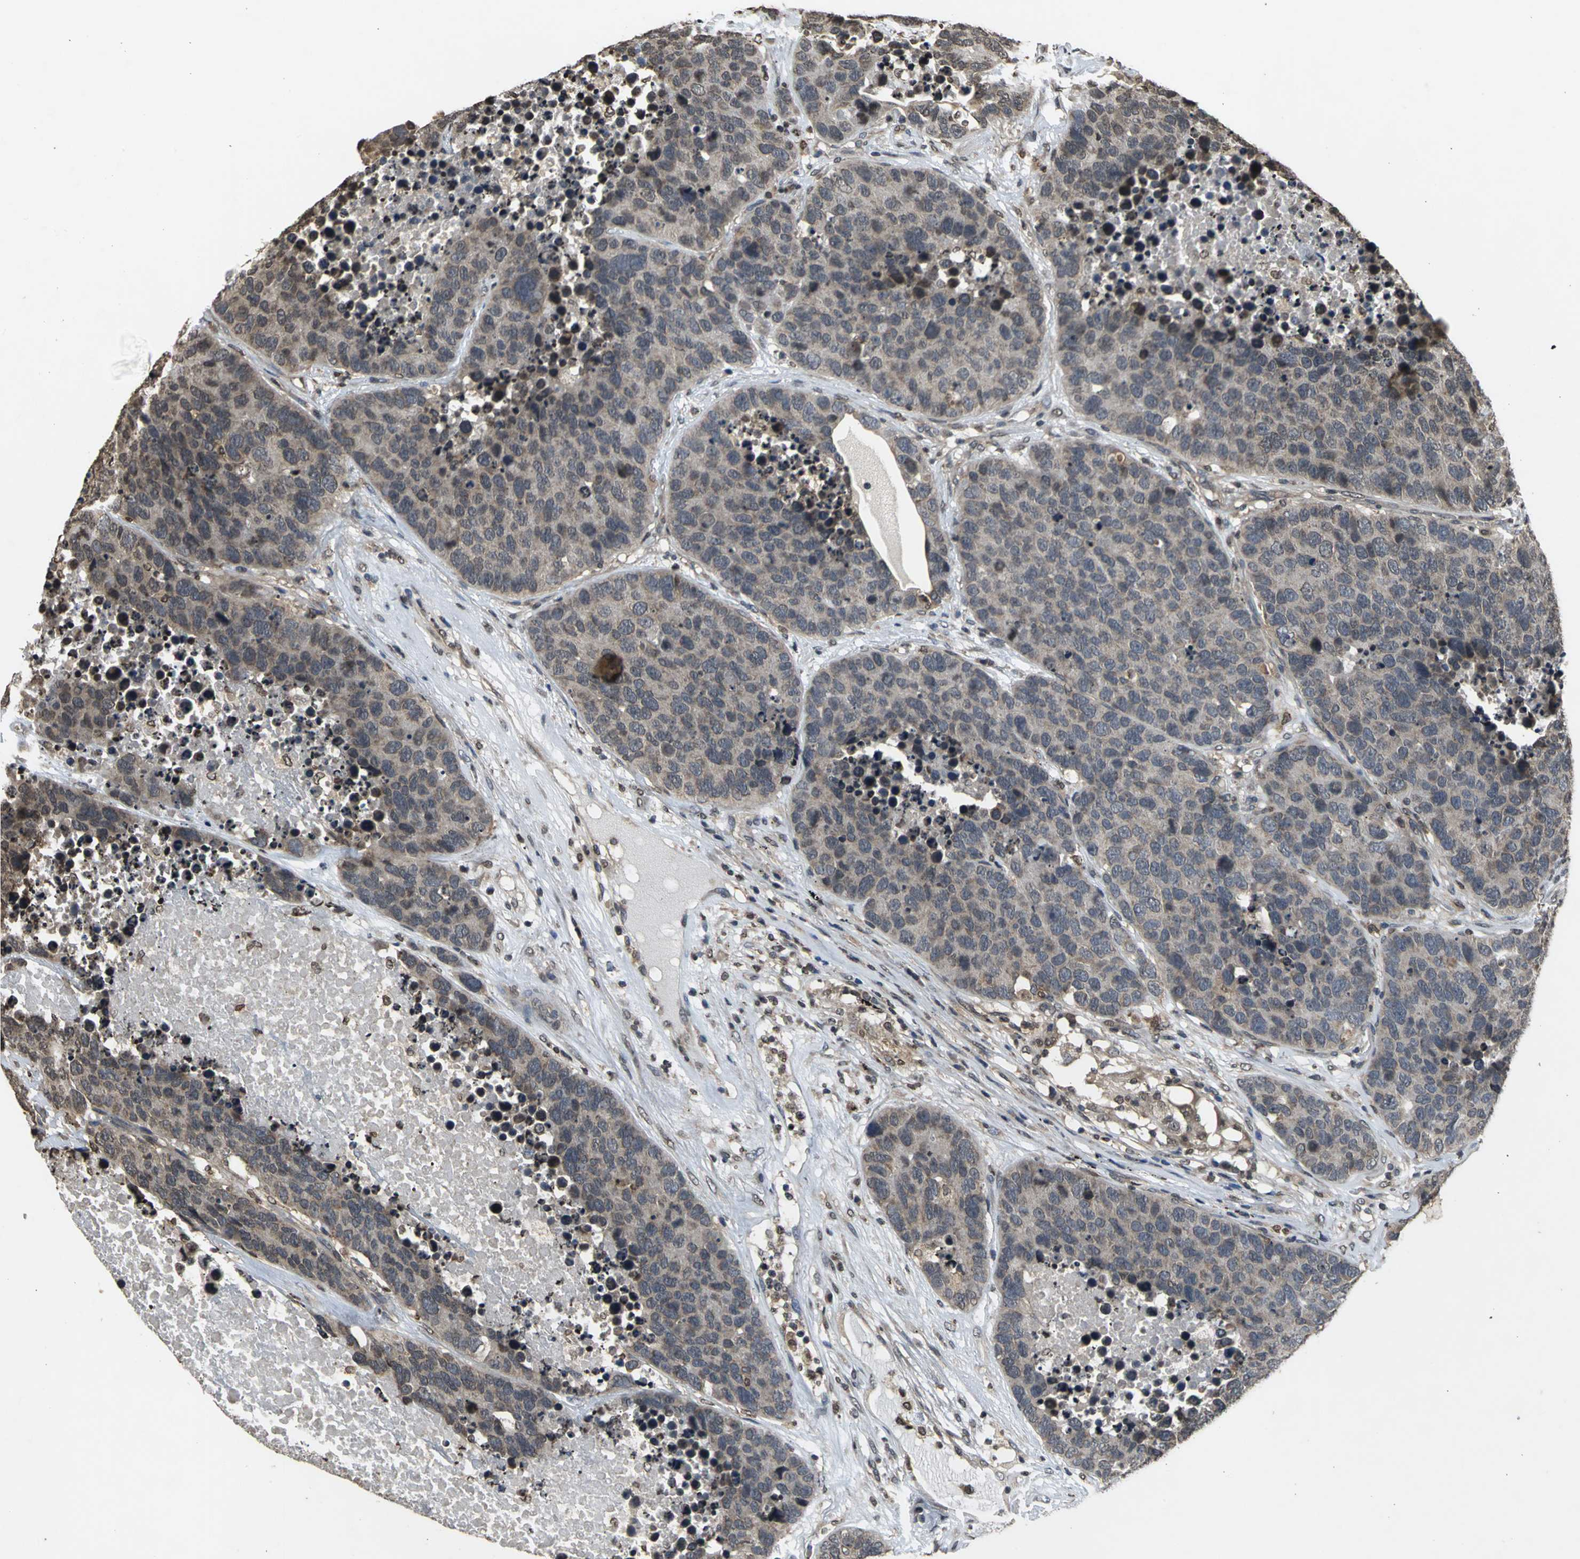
{"staining": {"intensity": "weak", "quantity": ">75%", "location": "cytoplasmic/membranous"}, "tissue": "carcinoid", "cell_type": "Tumor cells", "image_type": "cancer", "snomed": [{"axis": "morphology", "description": "Carcinoid, malignant, NOS"}, {"axis": "topography", "description": "Lung"}], "caption": "This micrograph reveals immunohistochemistry (IHC) staining of carcinoid (malignant), with low weak cytoplasmic/membranous expression in approximately >75% of tumor cells.", "gene": "AHR", "patient": {"sex": "male", "age": 60}}